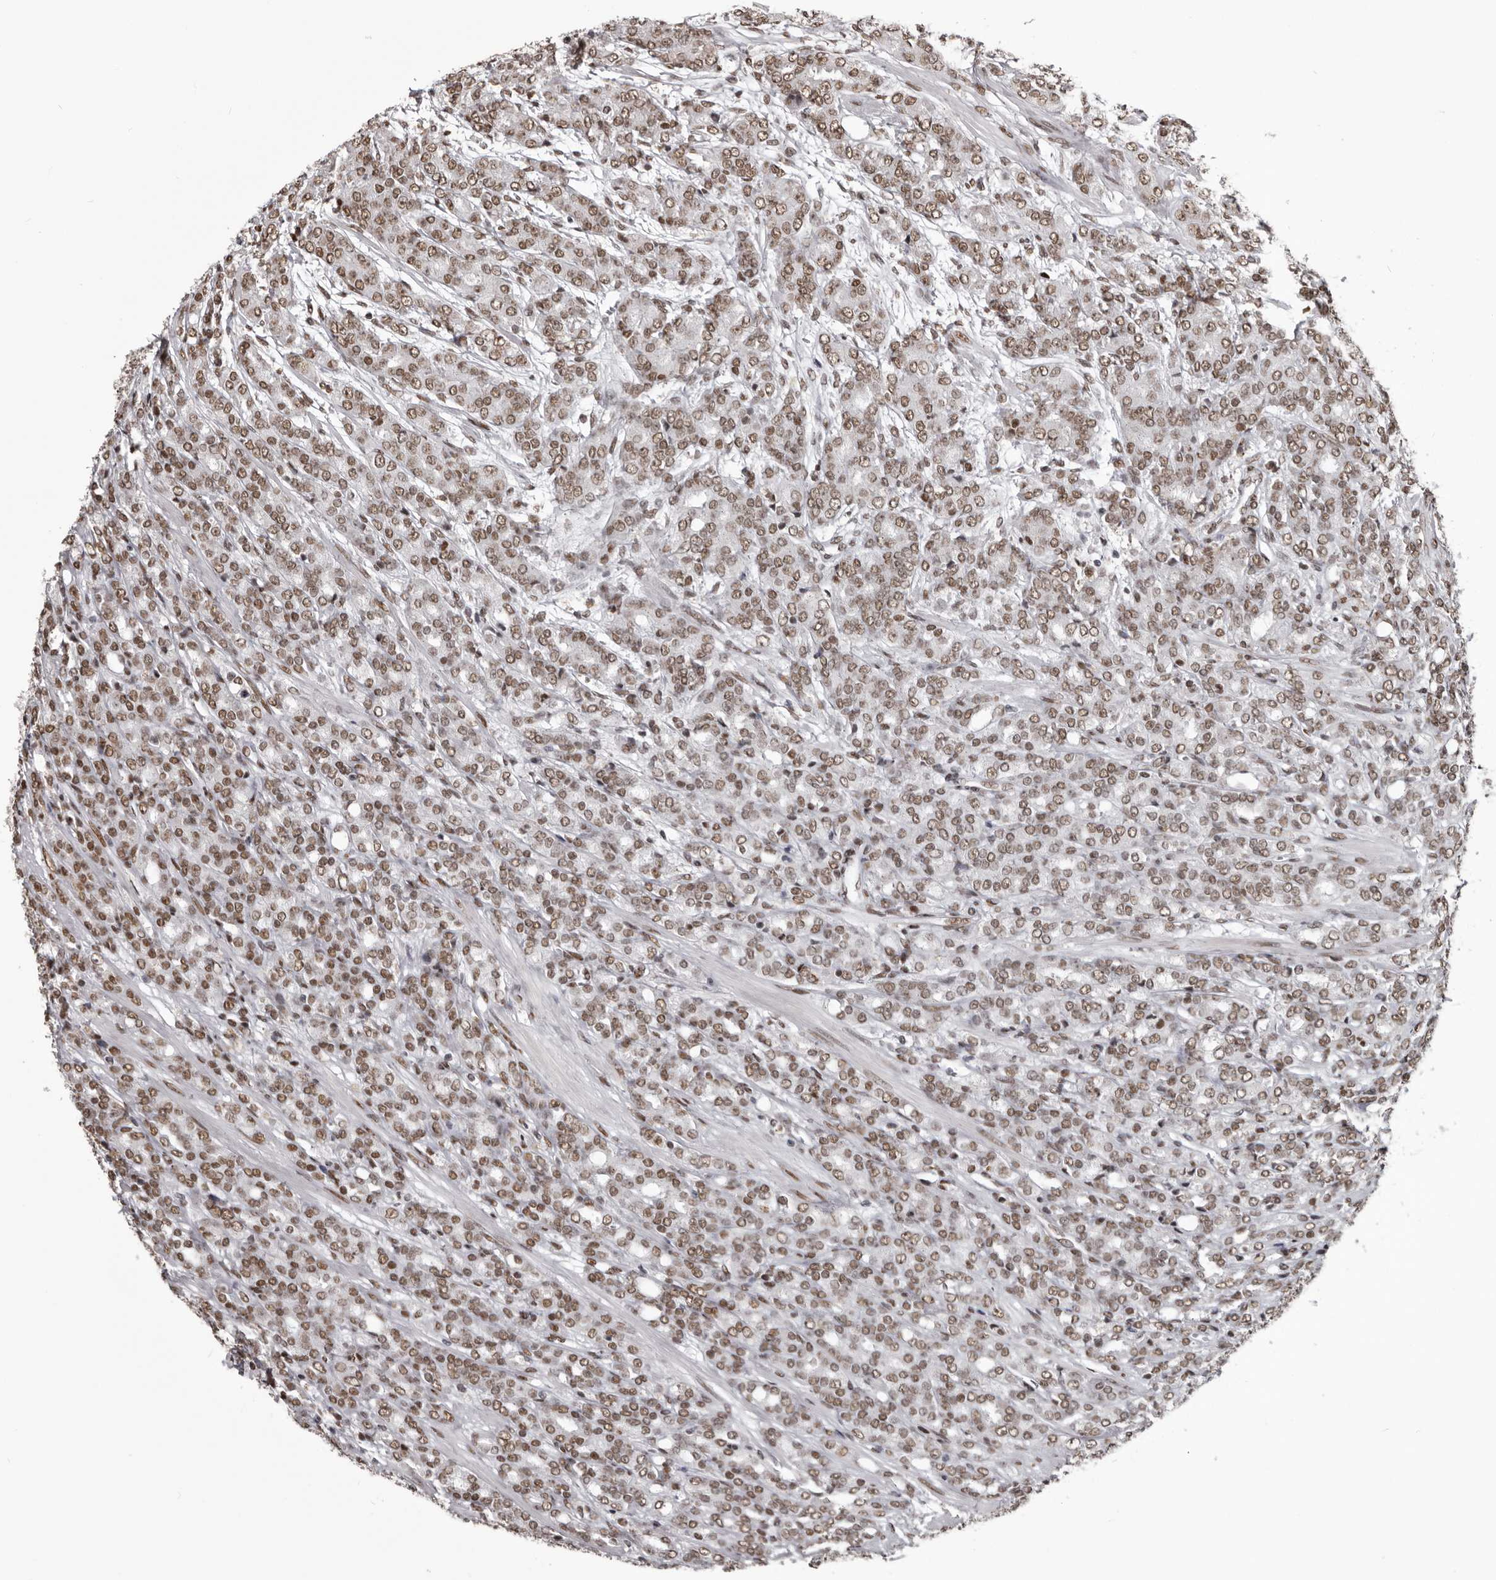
{"staining": {"intensity": "moderate", "quantity": ">75%", "location": "nuclear"}, "tissue": "prostate cancer", "cell_type": "Tumor cells", "image_type": "cancer", "snomed": [{"axis": "morphology", "description": "Adenocarcinoma, High grade"}, {"axis": "topography", "description": "Prostate"}], "caption": "A high-resolution micrograph shows IHC staining of prostate high-grade adenocarcinoma, which shows moderate nuclear expression in about >75% of tumor cells.", "gene": "NUMA1", "patient": {"sex": "male", "age": 62}}